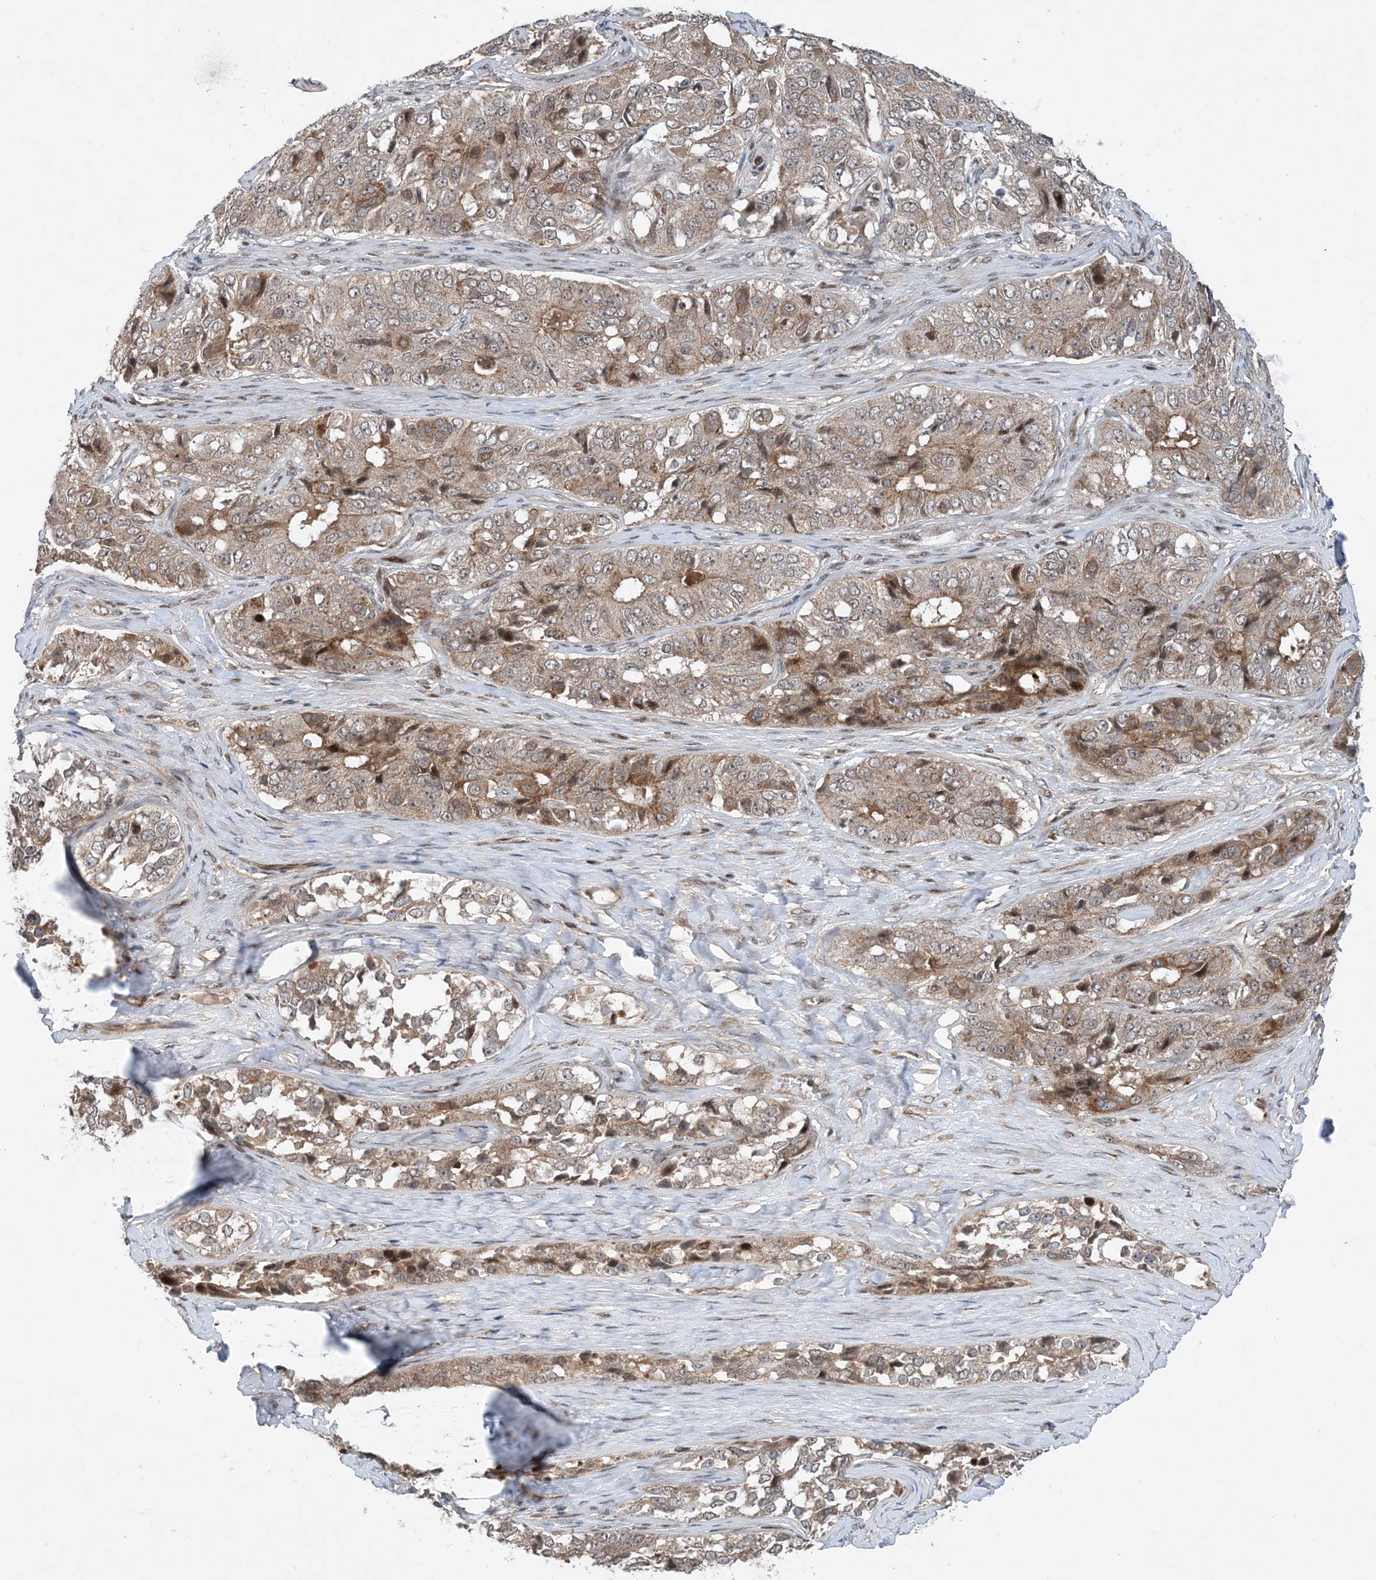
{"staining": {"intensity": "moderate", "quantity": "<25%", "location": "cytoplasmic/membranous"}, "tissue": "ovarian cancer", "cell_type": "Tumor cells", "image_type": "cancer", "snomed": [{"axis": "morphology", "description": "Carcinoma, endometroid"}, {"axis": "topography", "description": "Ovary"}], "caption": "A photomicrograph of ovarian endometroid carcinoma stained for a protein exhibits moderate cytoplasmic/membranous brown staining in tumor cells. Nuclei are stained in blue.", "gene": "HEMK1", "patient": {"sex": "female", "age": 51}}